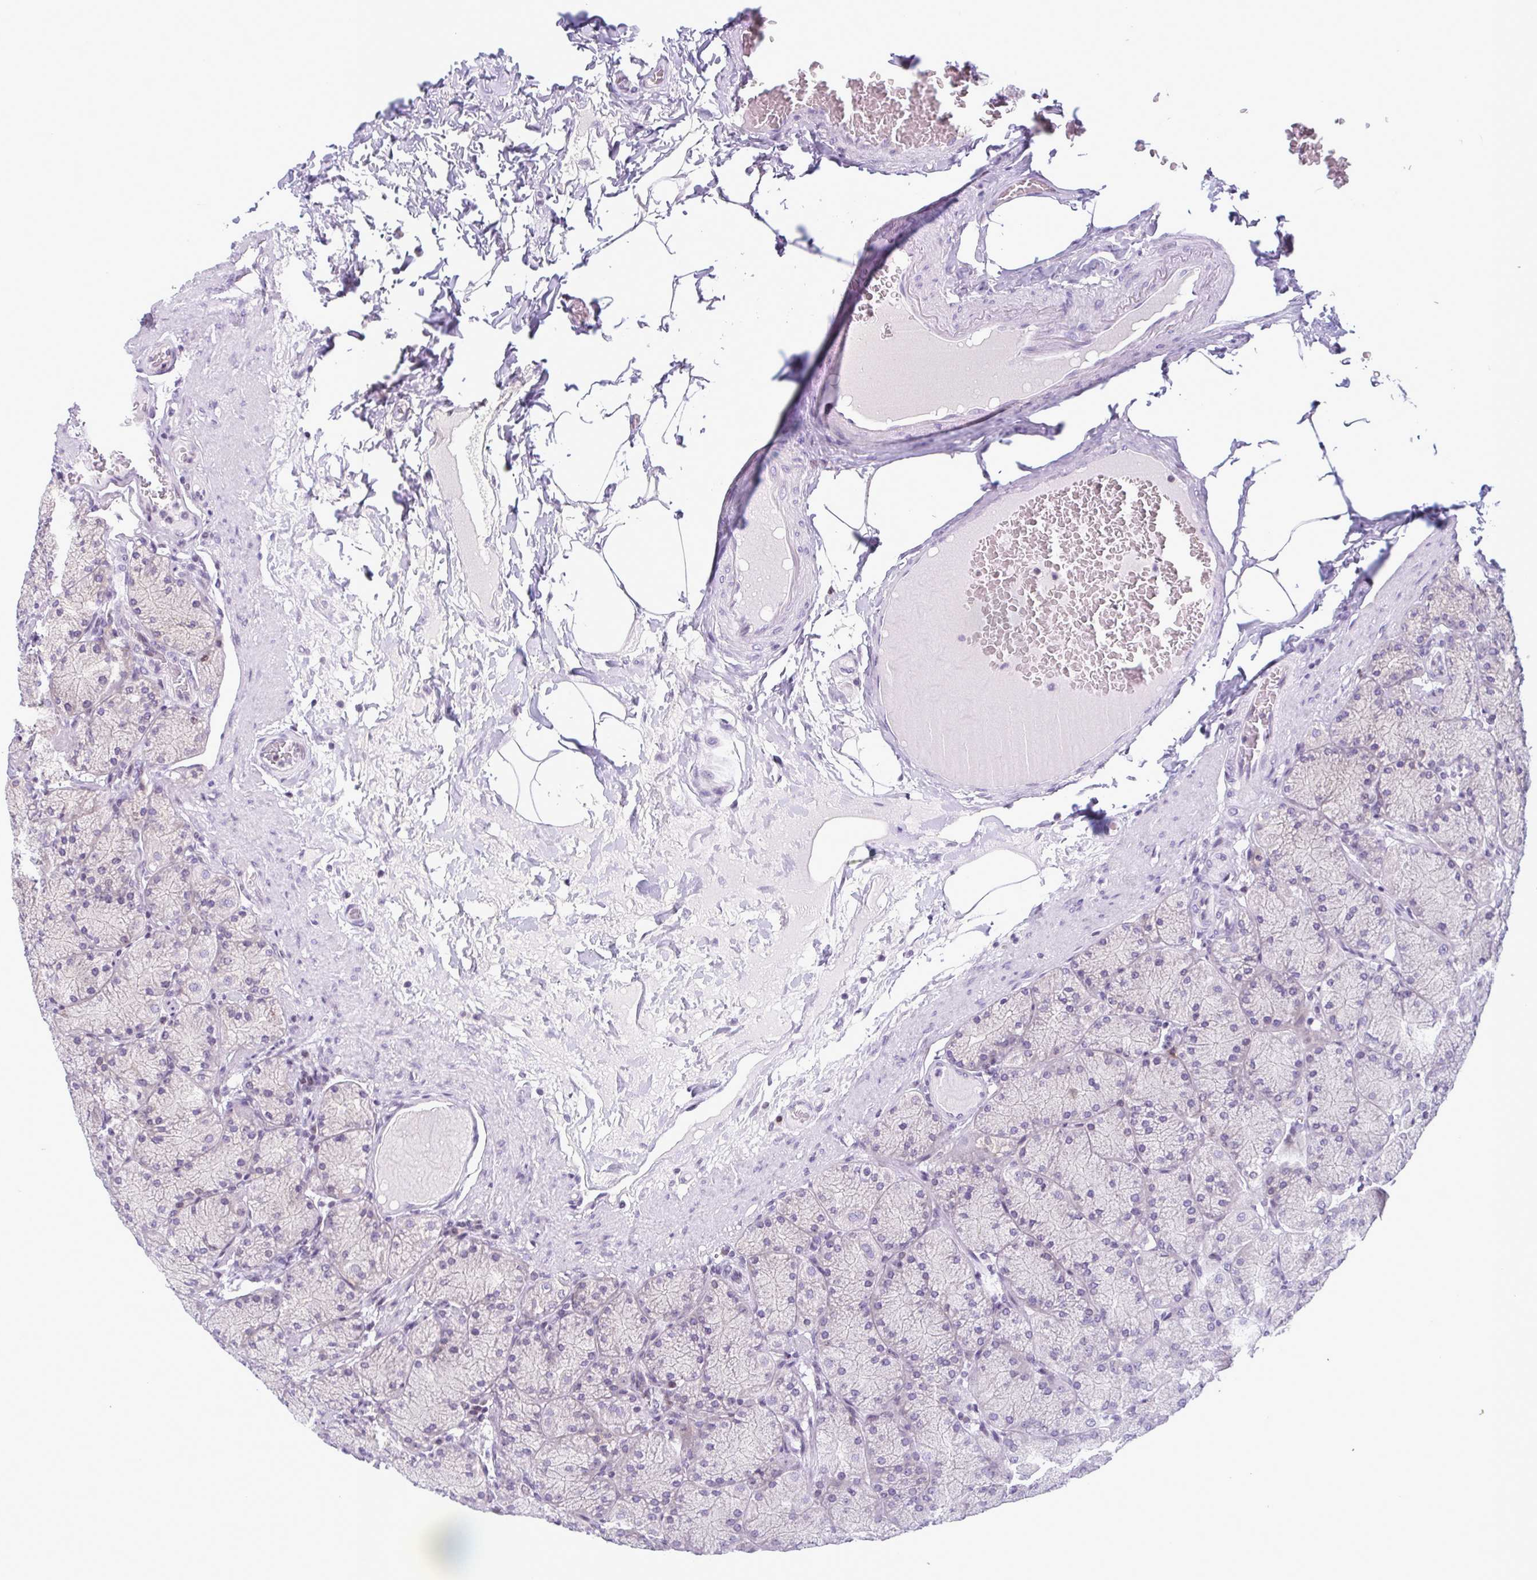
{"staining": {"intensity": "moderate", "quantity": "<25%", "location": "nuclear"}, "tissue": "stomach", "cell_type": "Glandular cells", "image_type": "normal", "snomed": [{"axis": "morphology", "description": "Normal tissue, NOS"}, {"axis": "topography", "description": "Stomach, upper"}], "caption": "Protein analysis of benign stomach shows moderate nuclear expression in approximately <25% of glandular cells.", "gene": "IRF1", "patient": {"sex": "female", "age": 56}}